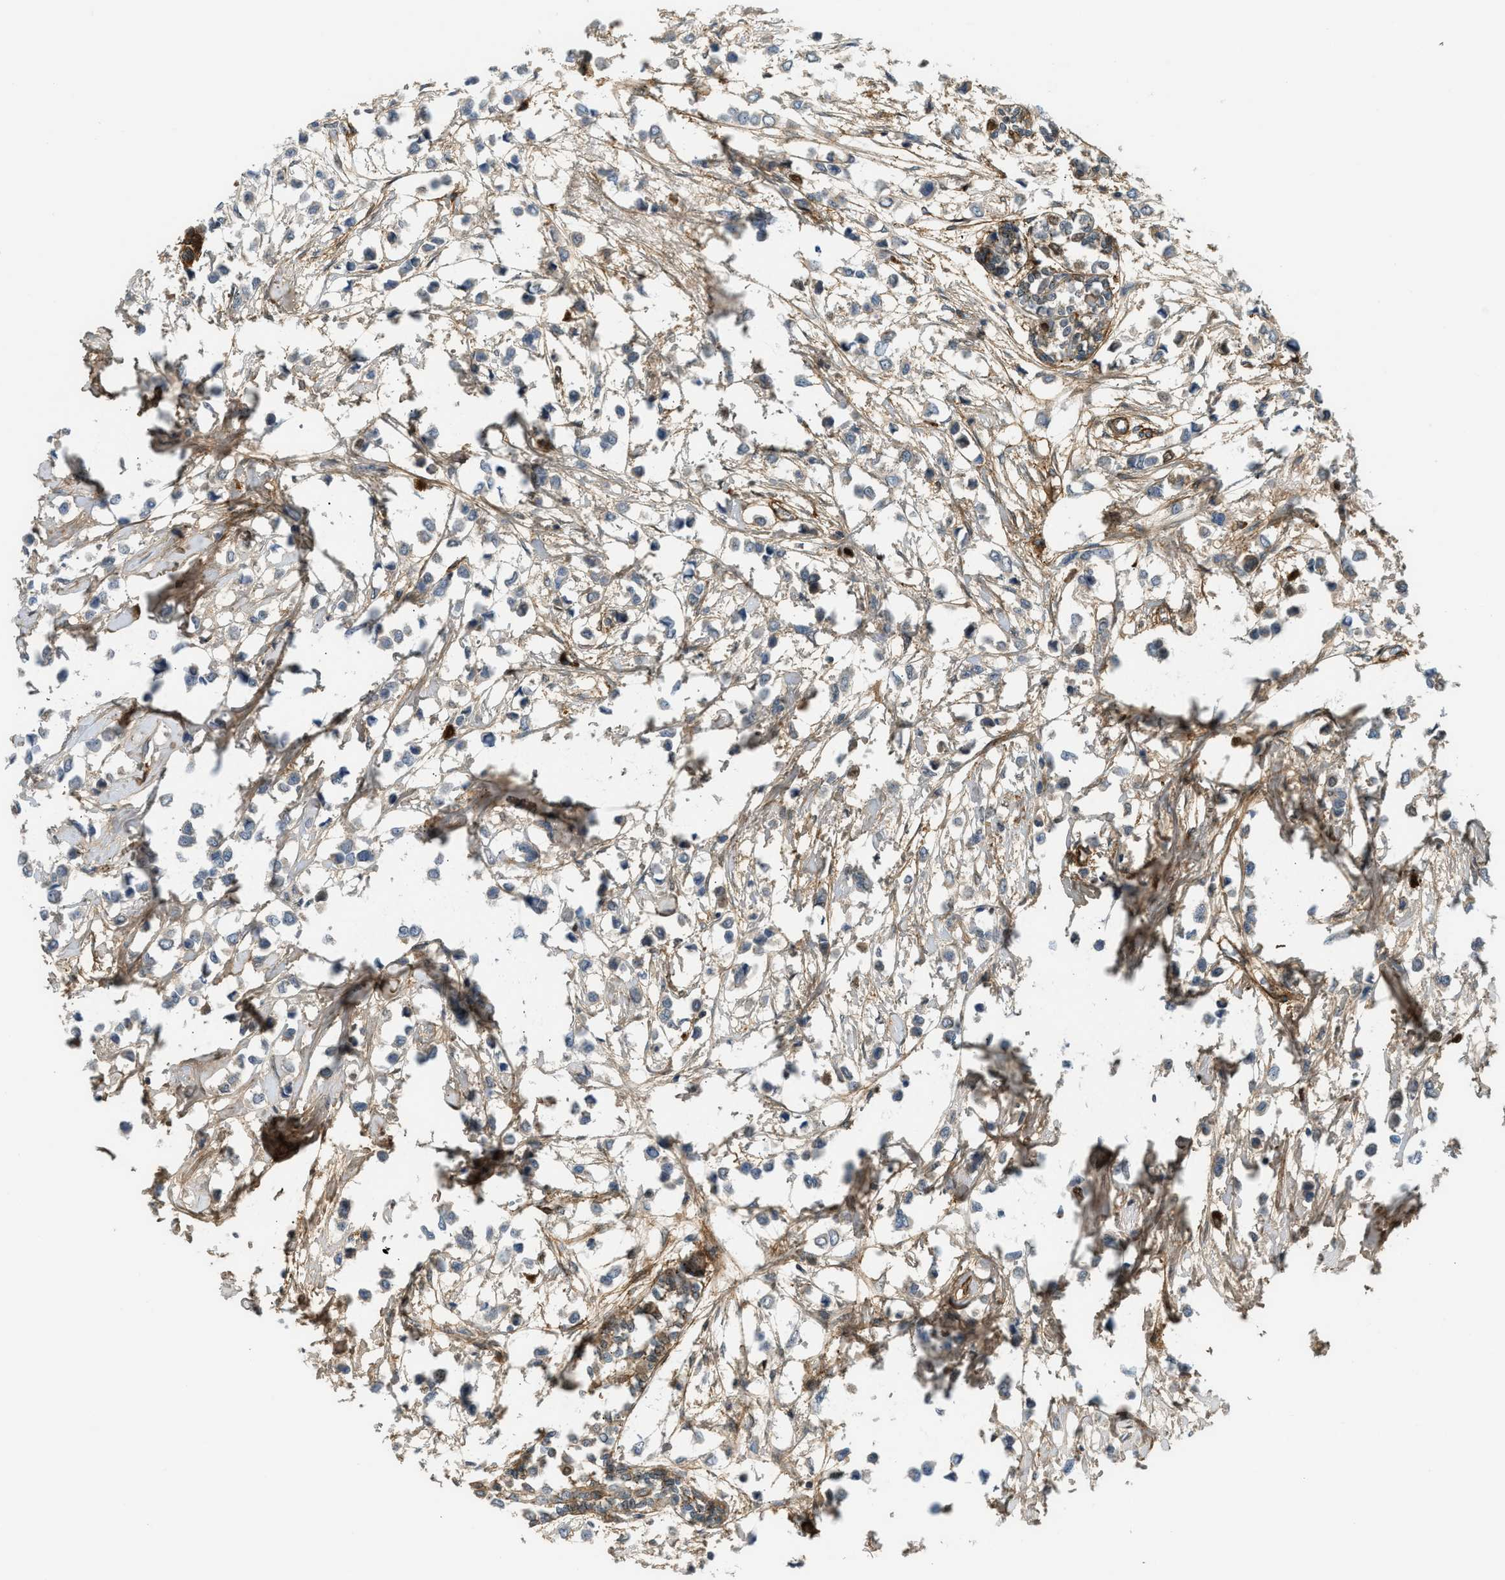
{"staining": {"intensity": "moderate", "quantity": "25%-75%", "location": "cytoplasmic/membranous"}, "tissue": "breast cancer", "cell_type": "Tumor cells", "image_type": "cancer", "snomed": [{"axis": "morphology", "description": "Lobular carcinoma"}, {"axis": "topography", "description": "Breast"}], "caption": "Breast cancer stained for a protein (brown) displays moderate cytoplasmic/membranous positive staining in approximately 25%-75% of tumor cells.", "gene": "EDNRA", "patient": {"sex": "female", "age": 51}}